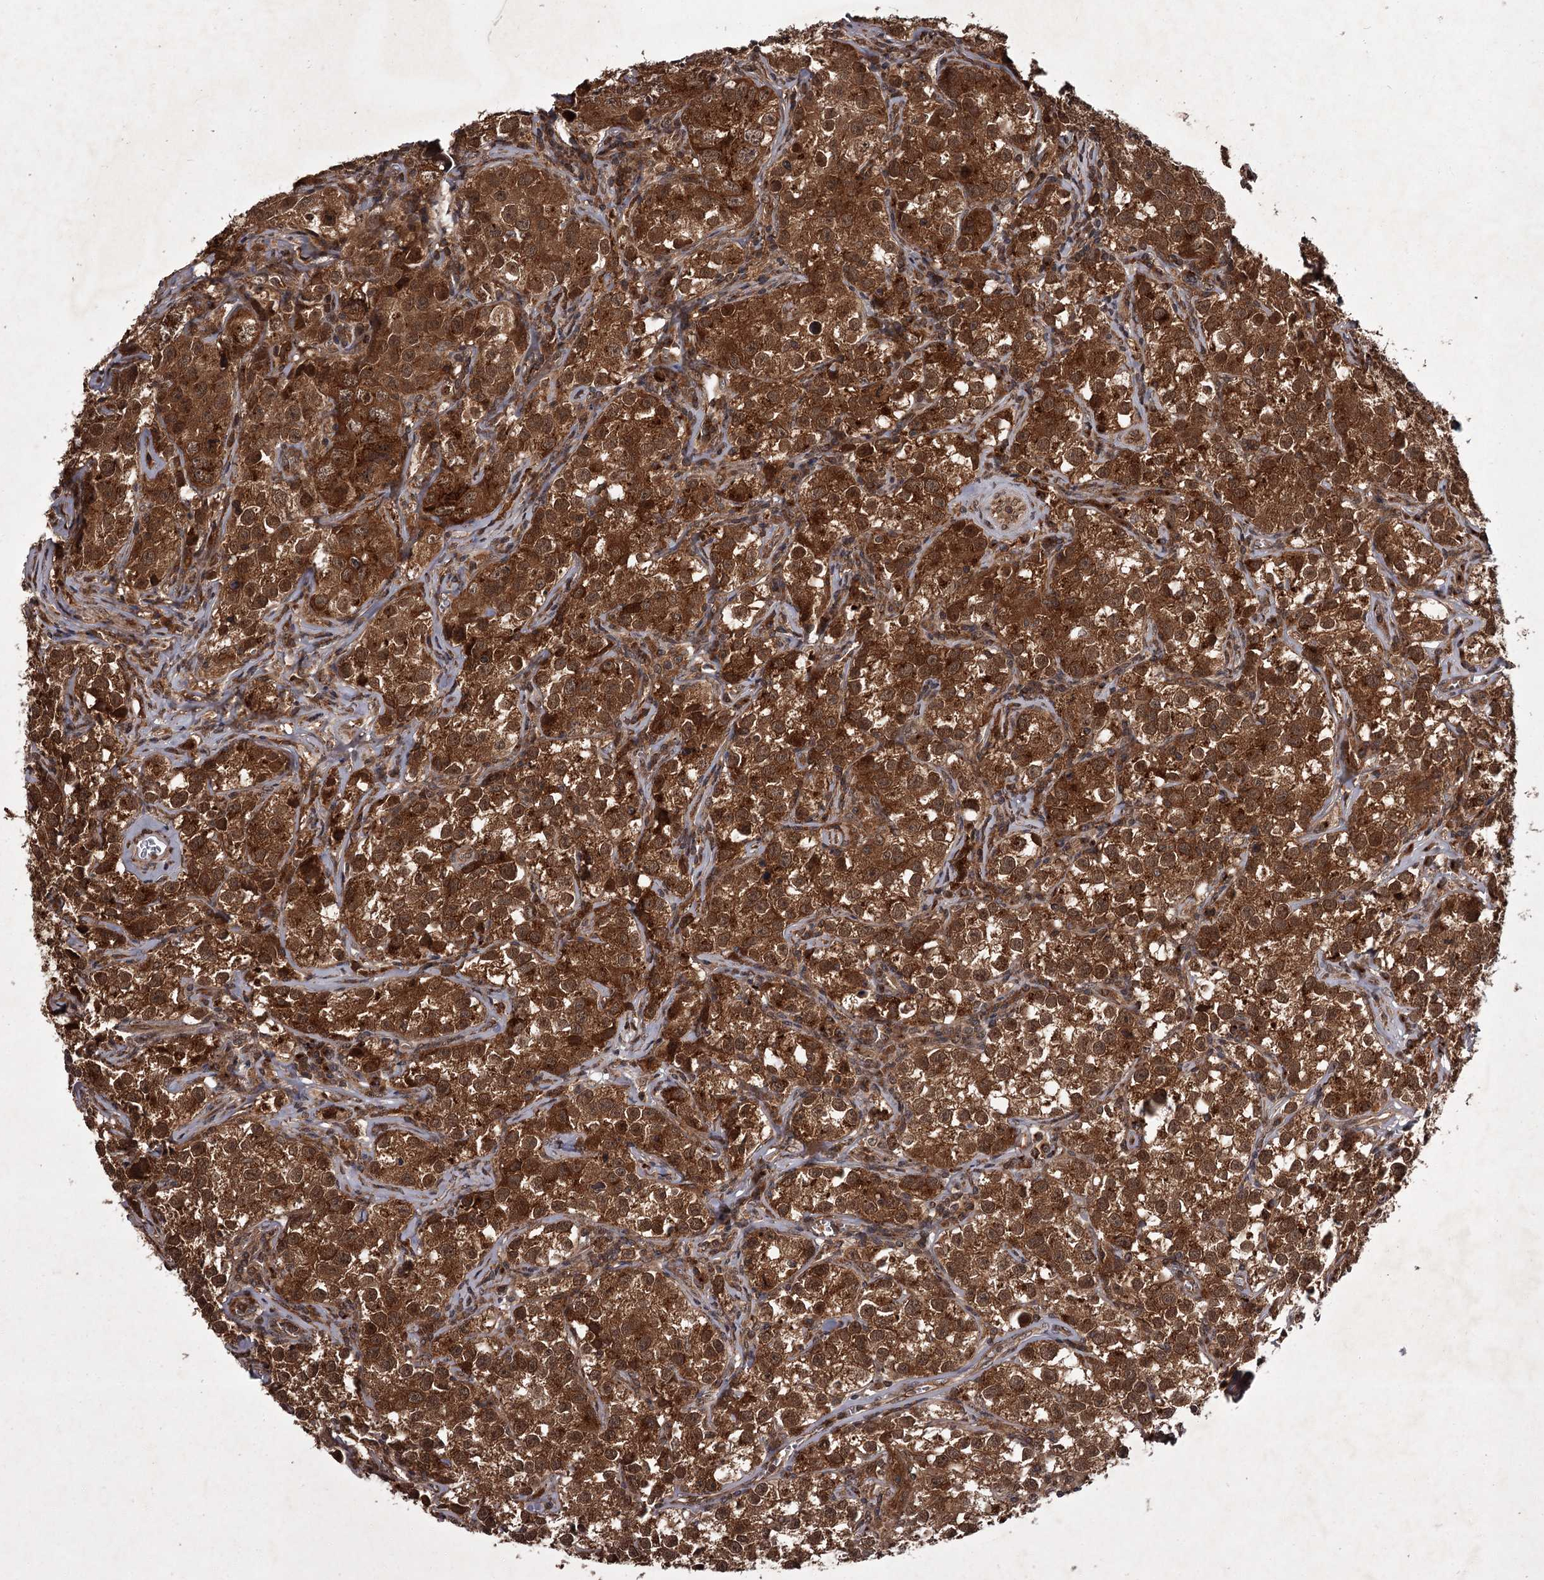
{"staining": {"intensity": "strong", "quantity": ">75%", "location": "cytoplasmic/membranous,nuclear"}, "tissue": "testis cancer", "cell_type": "Tumor cells", "image_type": "cancer", "snomed": [{"axis": "morphology", "description": "Seminoma, NOS"}, {"axis": "morphology", "description": "Carcinoma, Embryonal, NOS"}, {"axis": "topography", "description": "Testis"}], "caption": "This histopathology image shows immunohistochemistry staining of testis cancer, with high strong cytoplasmic/membranous and nuclear expression in approximately >75% of tumor cells.", "gene": "TBC1D23", "patient": {"sex": "male", "age": 43}}